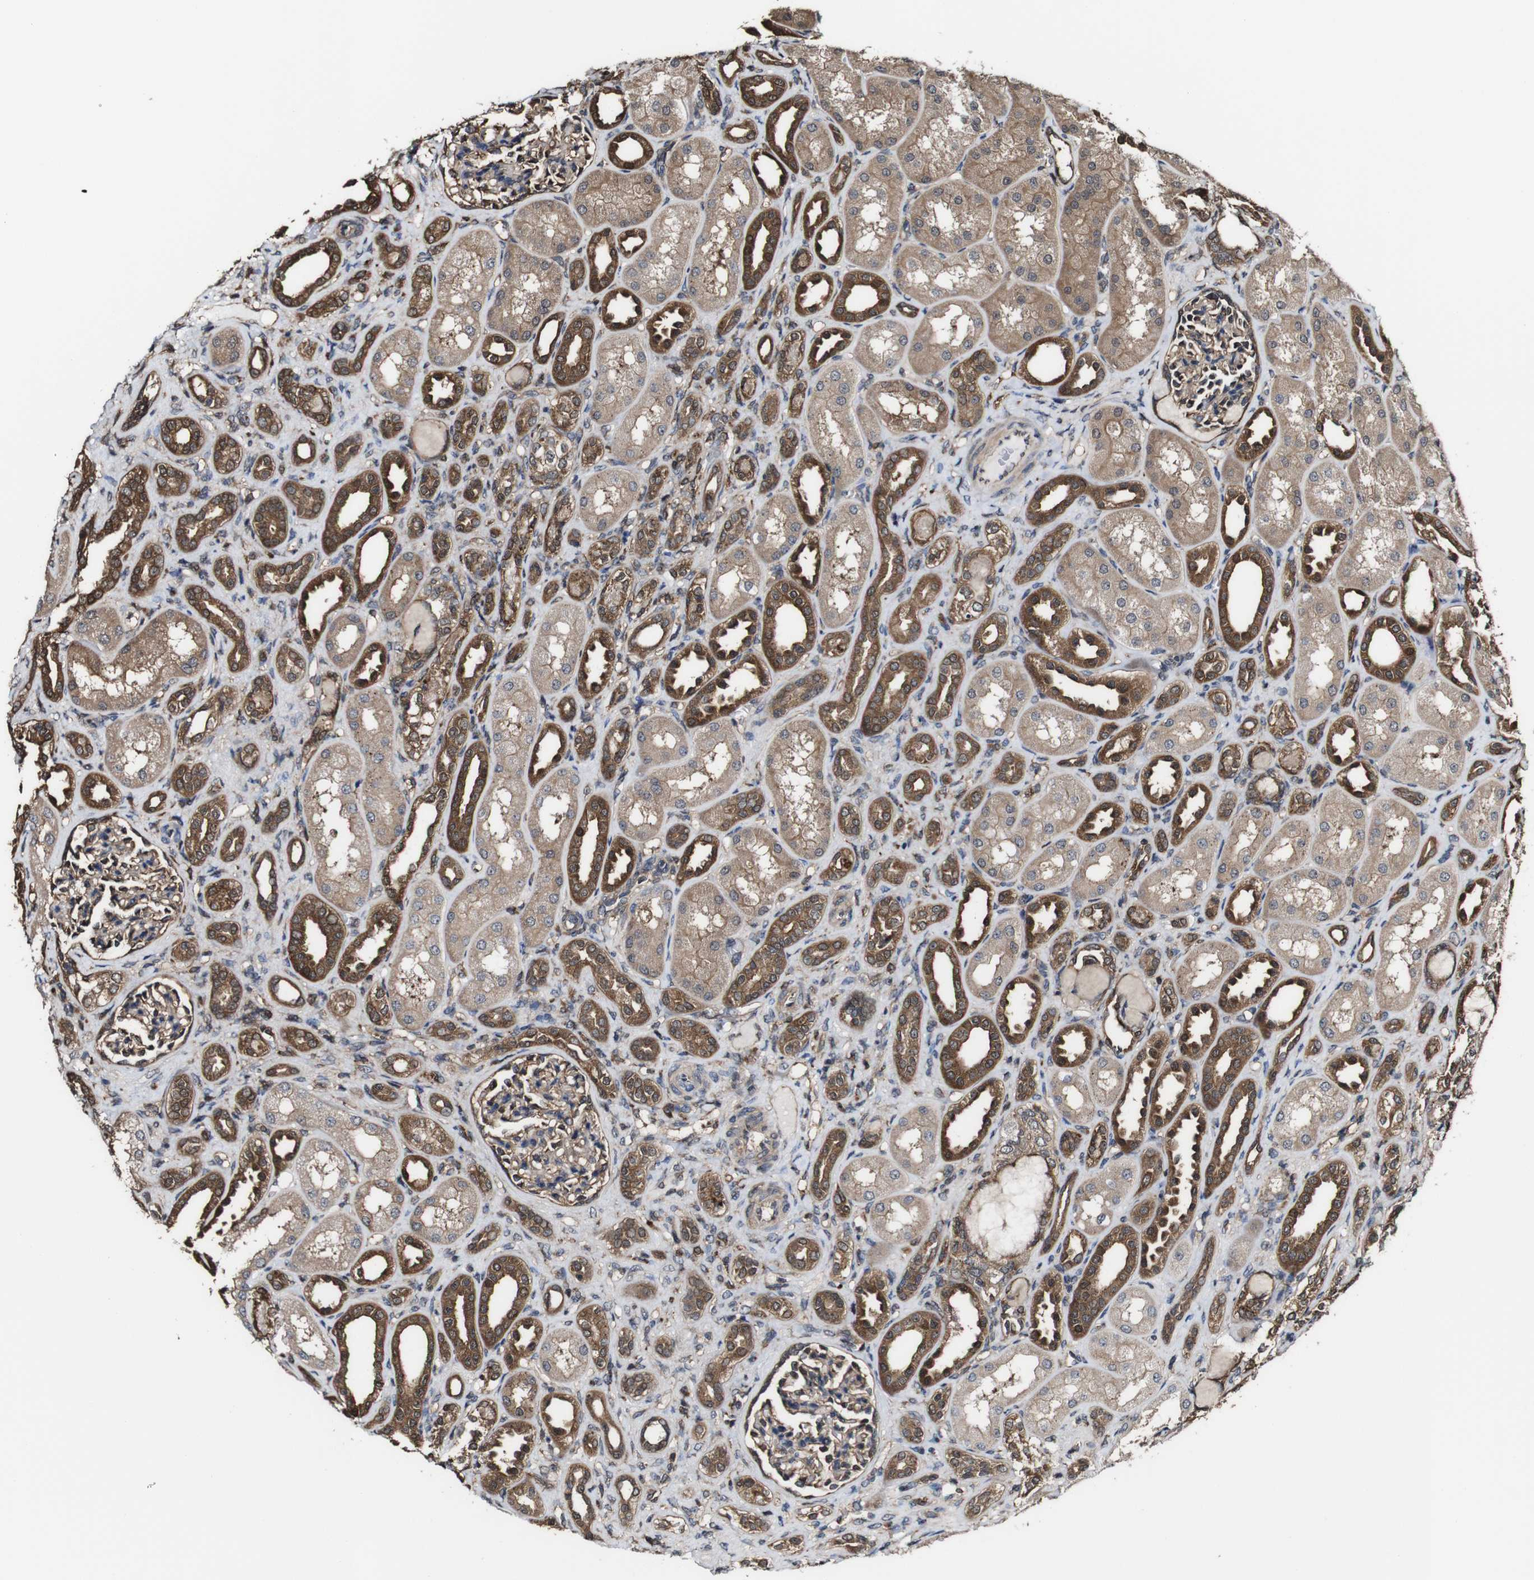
{"staining": {"intensity": "moderate", "quantity": ">75%", "location": "cytoplasmic/membranous"}, "tissue": "kidney", "cell_type": "Cells in glomeruli", "image_type": "normal", "snomed": [{"axis": "morphology", "description": "Normal tissue, NOS"}, {"axis": "topography", "description": "Kidney"}], "caption": "Immunohistochemistry (IHC) staining of normal kidney, which exhibits medium levels of moderate cytoplasmic/membranous staining in approximately >75% of cells in glomeruli indicating moderate cytoplasmic/membranous protein staining. The staining was performed using DAB (brown) for protein detection and nuclei were counterstained in hematoxylin (blue).", "gene": "PTPRR", "patient": {"sex": "male", "age": 7}}